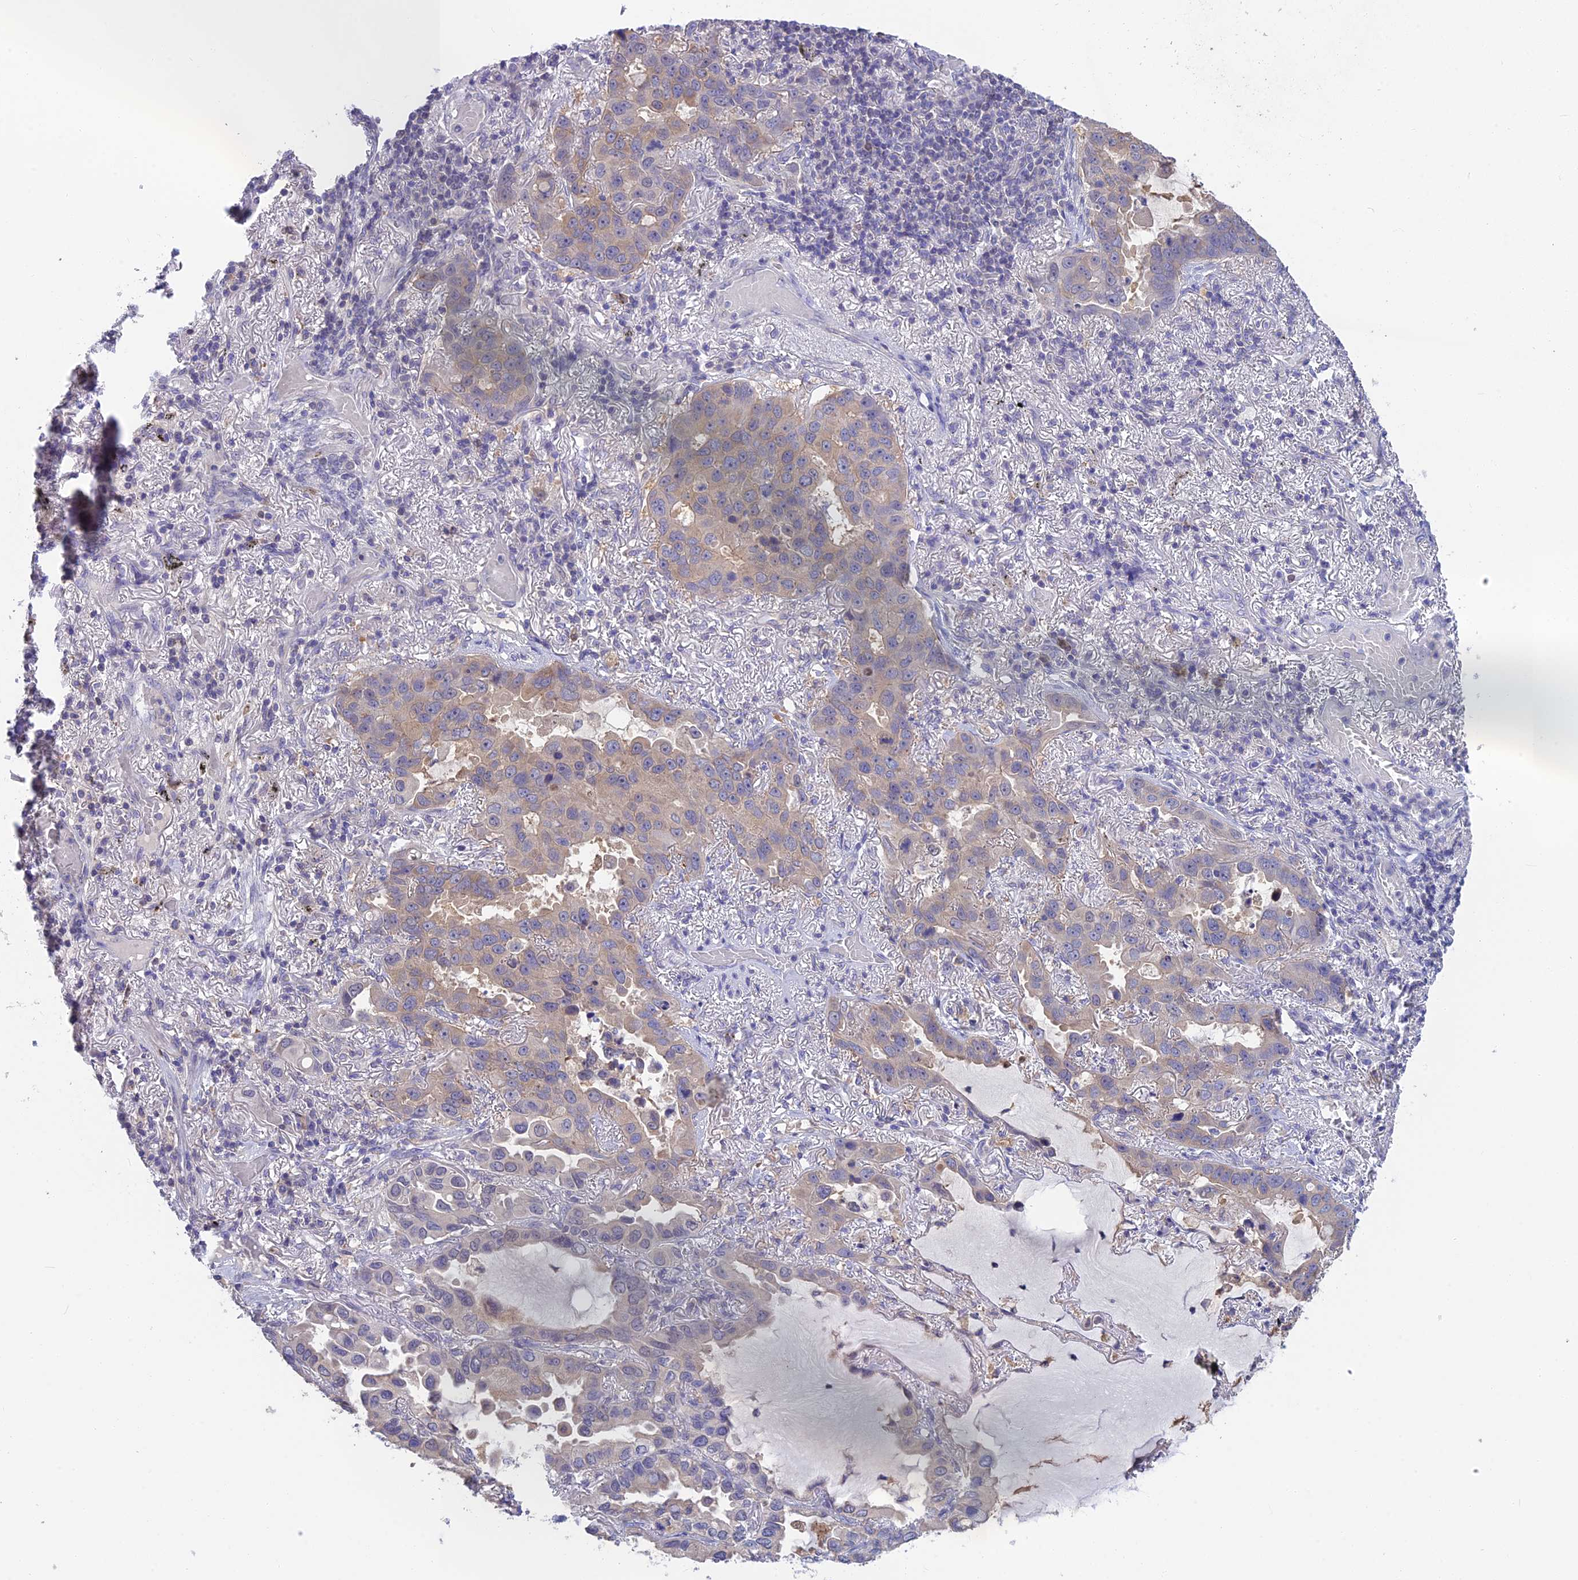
{"staining": {"intensity": "weak", "quantity": "<25%", "location": "cytoplasmic/membranous"}, "tissue": "lung cancer", "cell_type": "Tumor cells", "image_type": "cancer", "snomed": [{"axis": "morphology", "description": "Adenocarcinoma, NOS"}, {"axis": "topography", "description": "Lung"}], "caption": "There is no significant positivity in tumor cells of lung cancer. The staining was performed using DAB (3,3'-diaminobenzidine) to visualize the protein expression in brown, while the nuclei were stained in blue with hematoxylin (Magnification: 20x).", "gene": "SNAP91", "patient": {"sex": "male", "age": 64}}